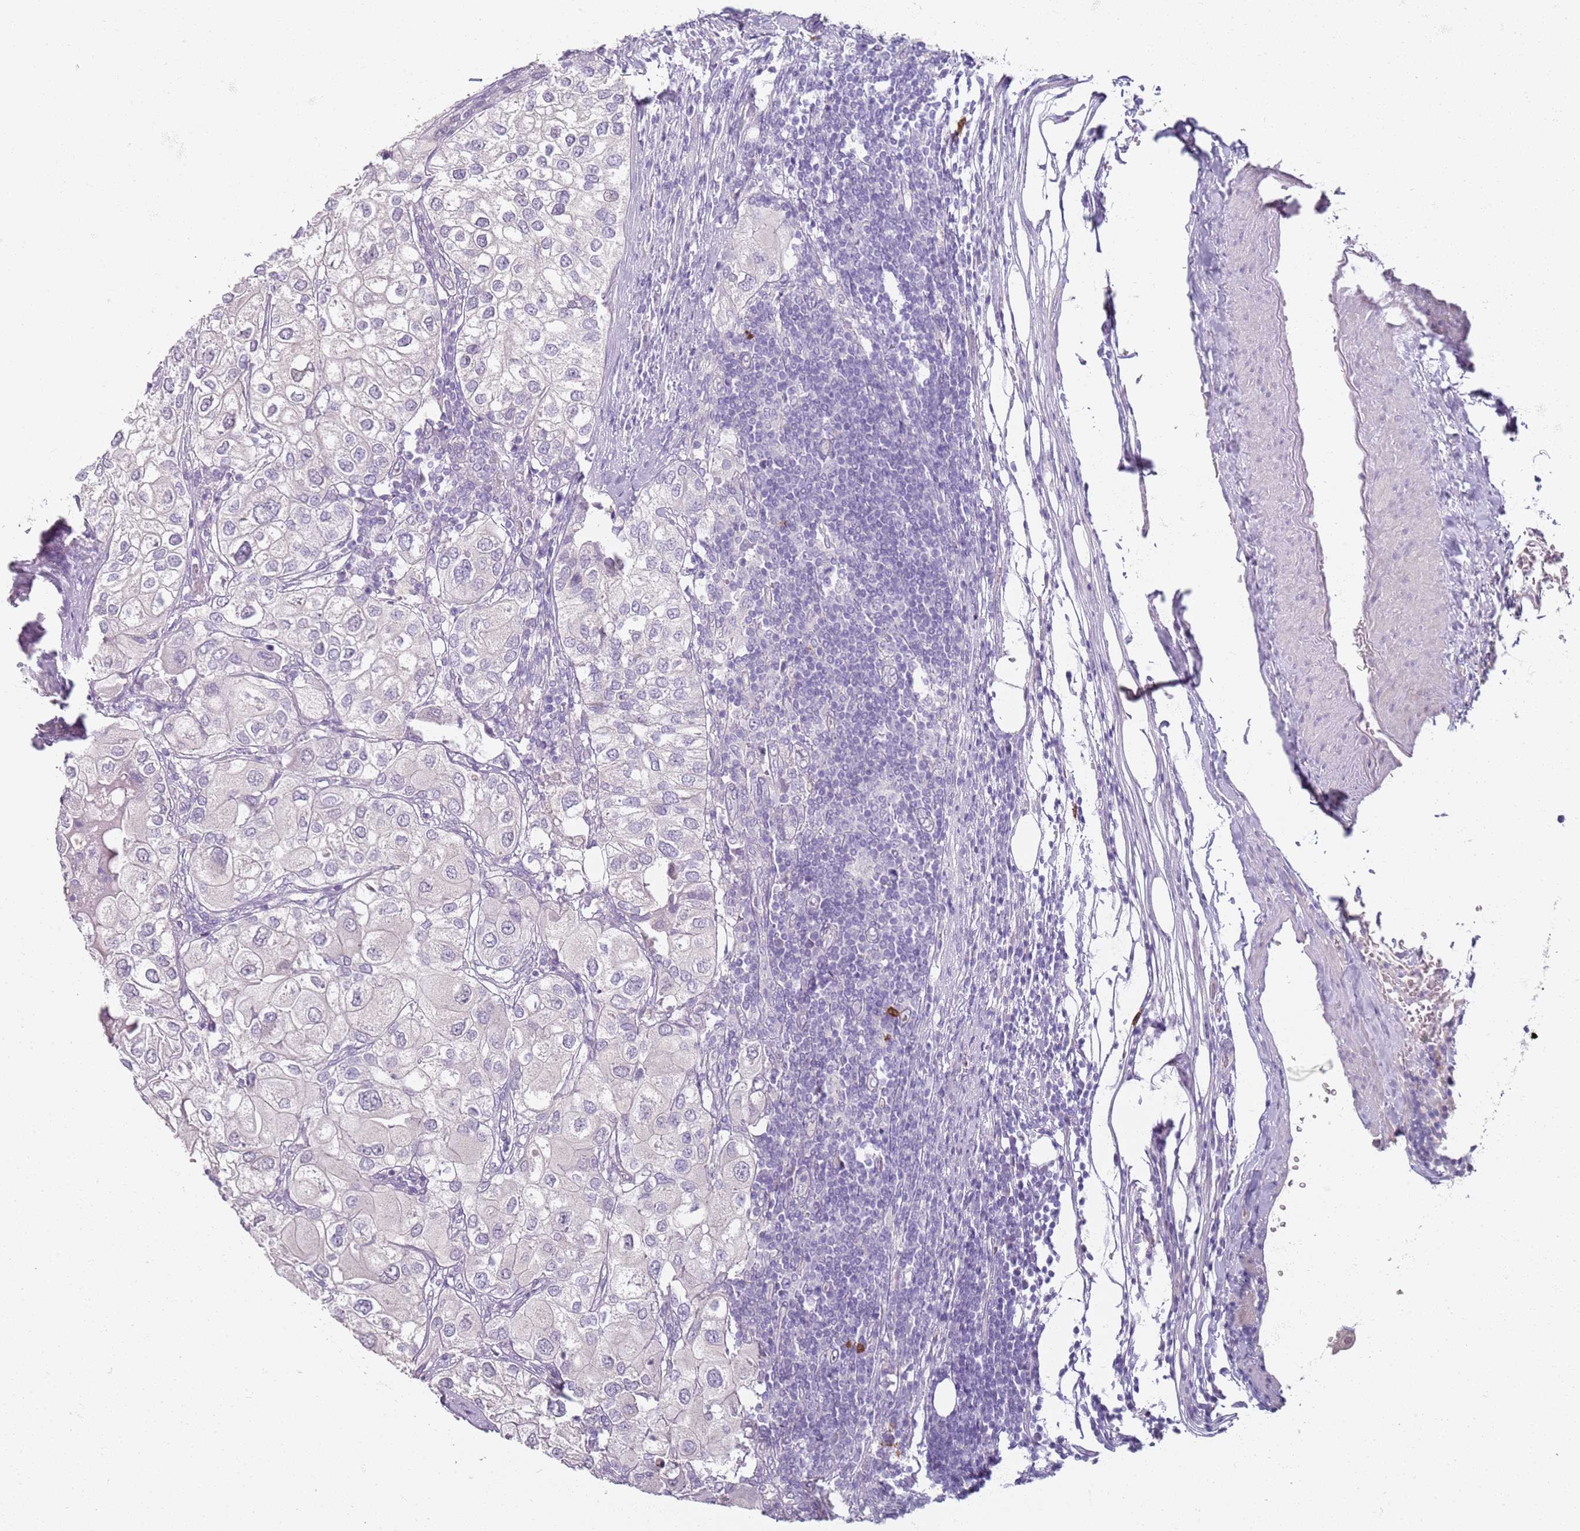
{"staining": {"intensity": "negative", "quantity": "none", "location": "none"}, "tissue": "urothelial cancer", "cell_type": "Tumor cells", "image_type": "cancer", "snomed": [{"axis": "morphology", "description": "Urothelial carcinoma, High grade"}, {"axis": "topography", "description": "Urinary bladder"}], "caption": "Tumor cells are negative for protein expression in human urothelial cancer. (DAB (3,3'-diaminobenzidine) immunohistochemistry with hematoxylin counter stain).", "gene": "CD40LG", "patient": {"sex": "male", "age": 64}}